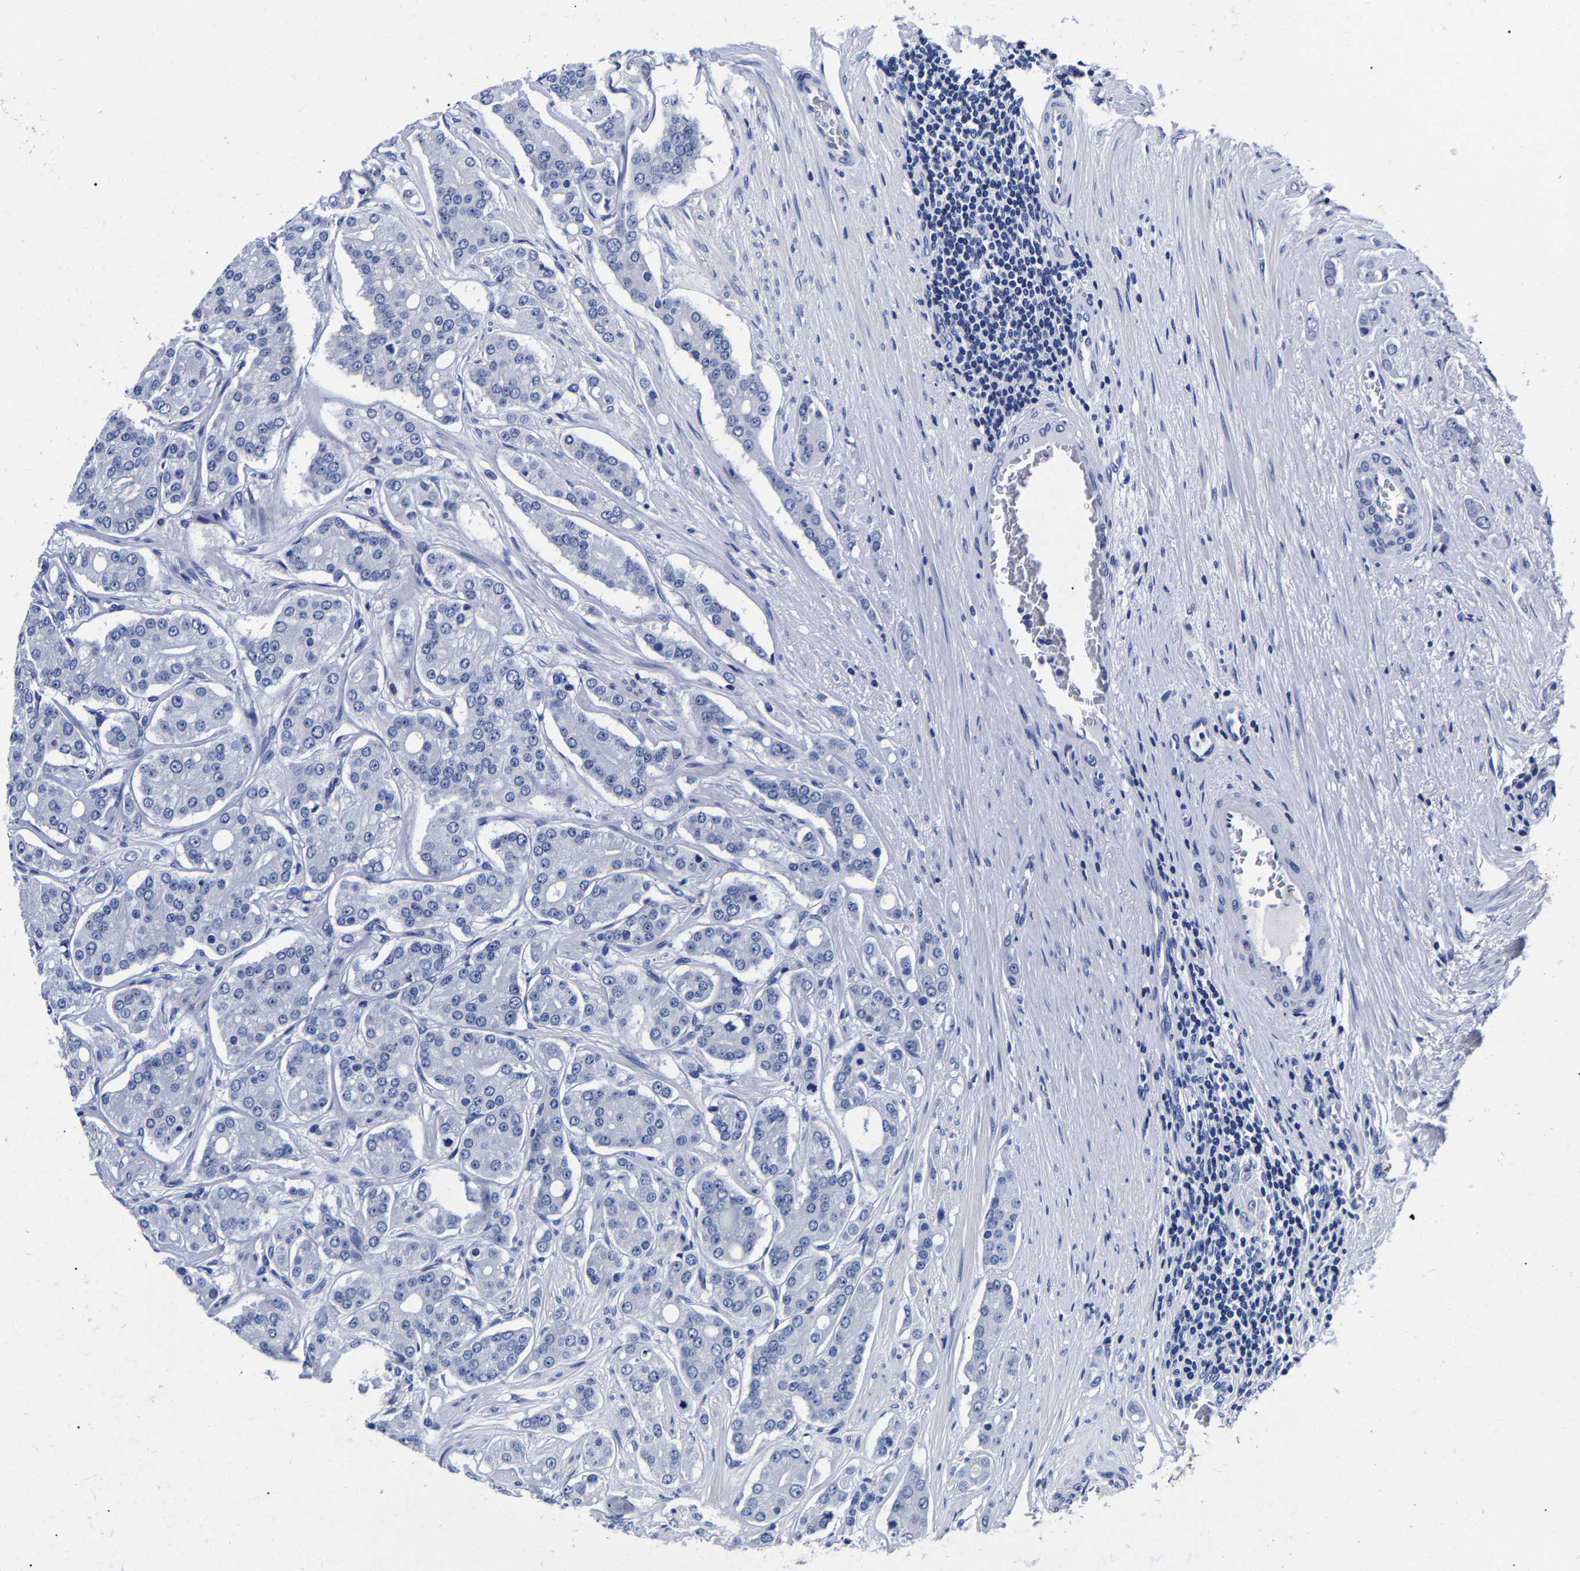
{"staining": {"intensity": "negative", "quantity": "none", "location": "none"}, "tissue": "prostate cancer", "cell_type": "Tumor cells", "image_type": "cancer", "snomed": [{"axis": "morphology", "description": "Adenocarcinoma, High grade"}, {"axis": "topography", "description": "Prostate"}], "caption": "The image displays no staining of tumor cells in prostate cancer (adenocarcinoma (high-grade)).", "gene": "CPA2", "patient": {"sex": "male", "age": 71}}